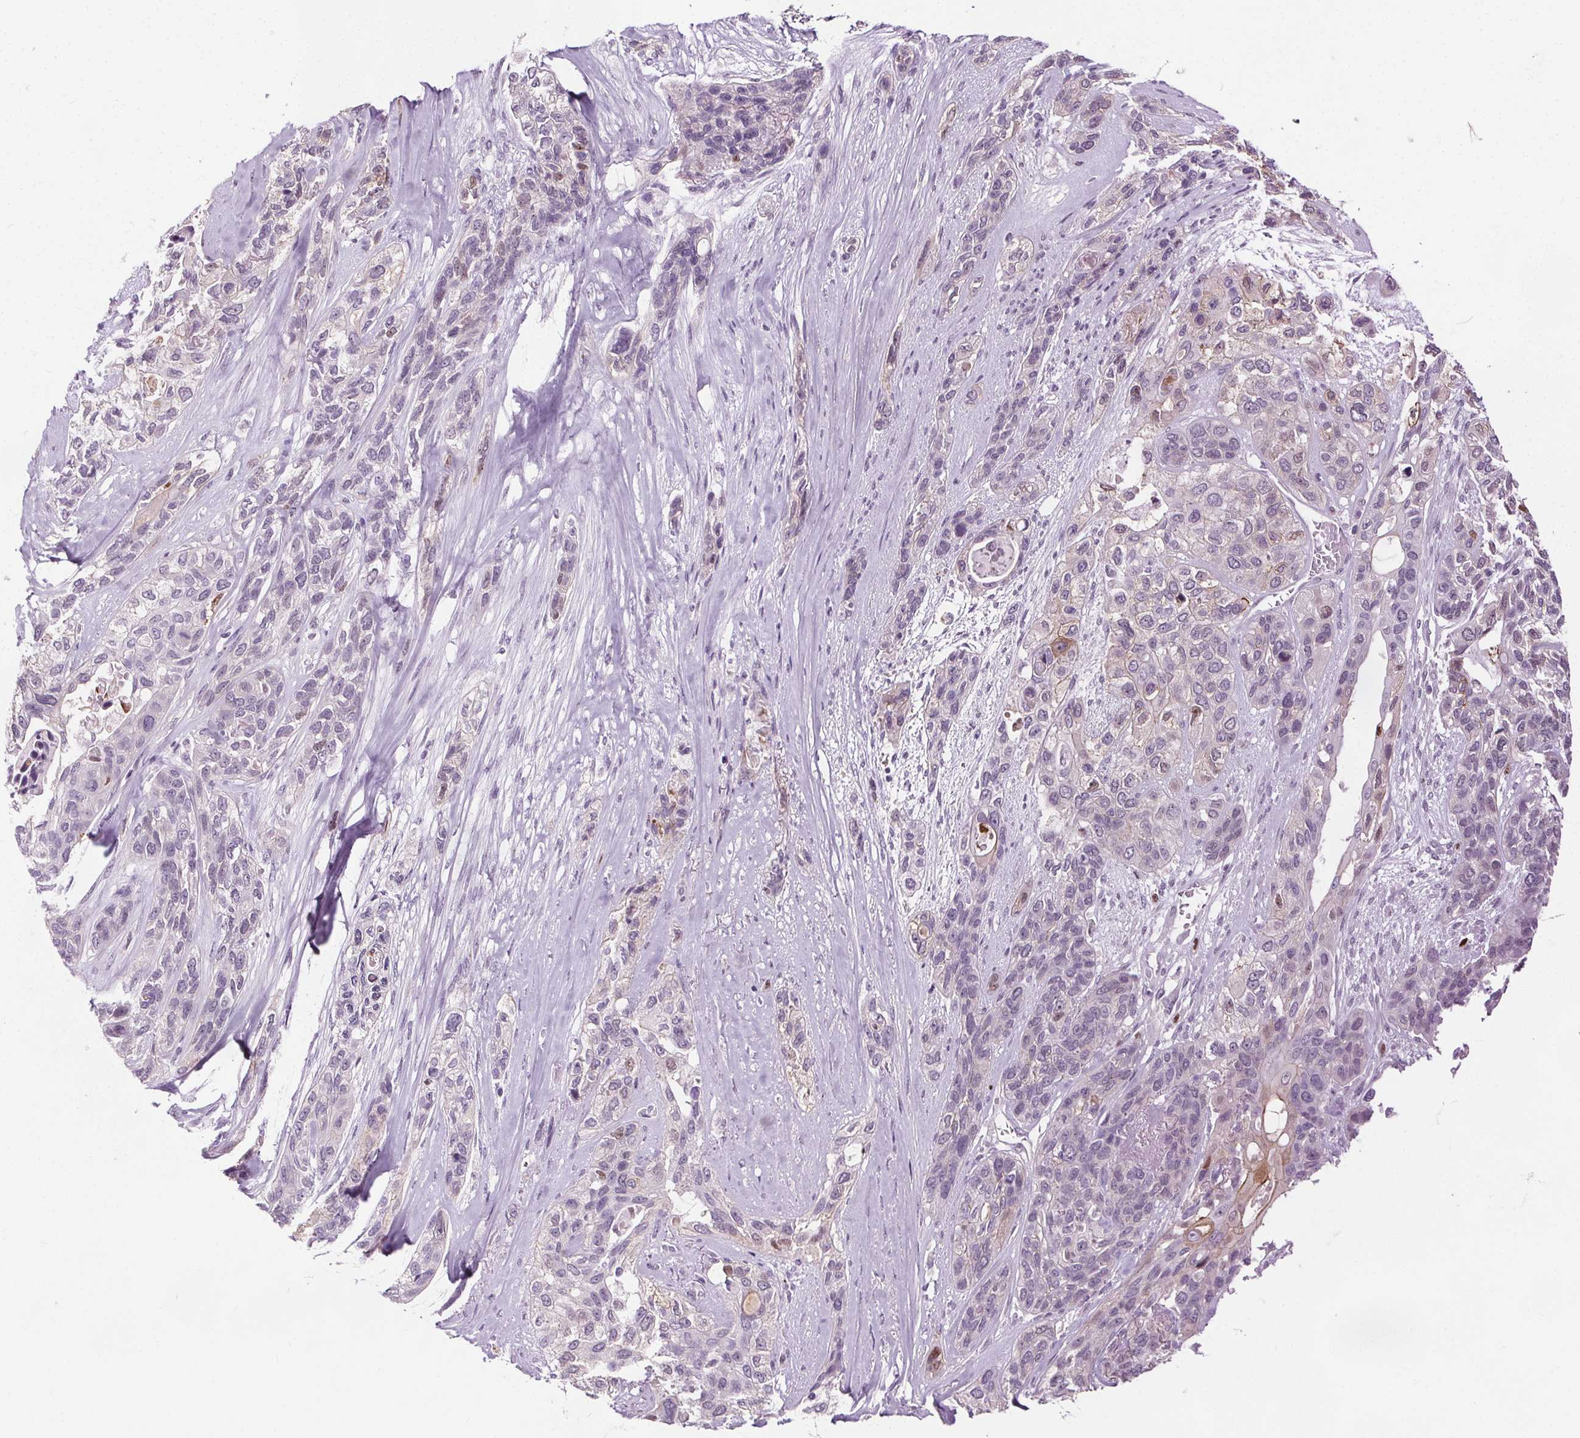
{"staining": {"intensity": "negative", "quantity": "none", "location": "none"}, "tissue": "lung cancer", "cell_type": "Tumor cells", "image_type": "cancer", "snomed": [{"axis": "morphology", "description": "Squamous cell carcinoma, NOS"}, {"axis": "topography", "description": "Lung"}], "caption": "Tumor cells are negative for protein expression in human lung cancer (squamous cell carcinoma). Nuclei are stained in blue.", "gene": "CEBPA", "patient": {"sex": "female", "age": 70}}